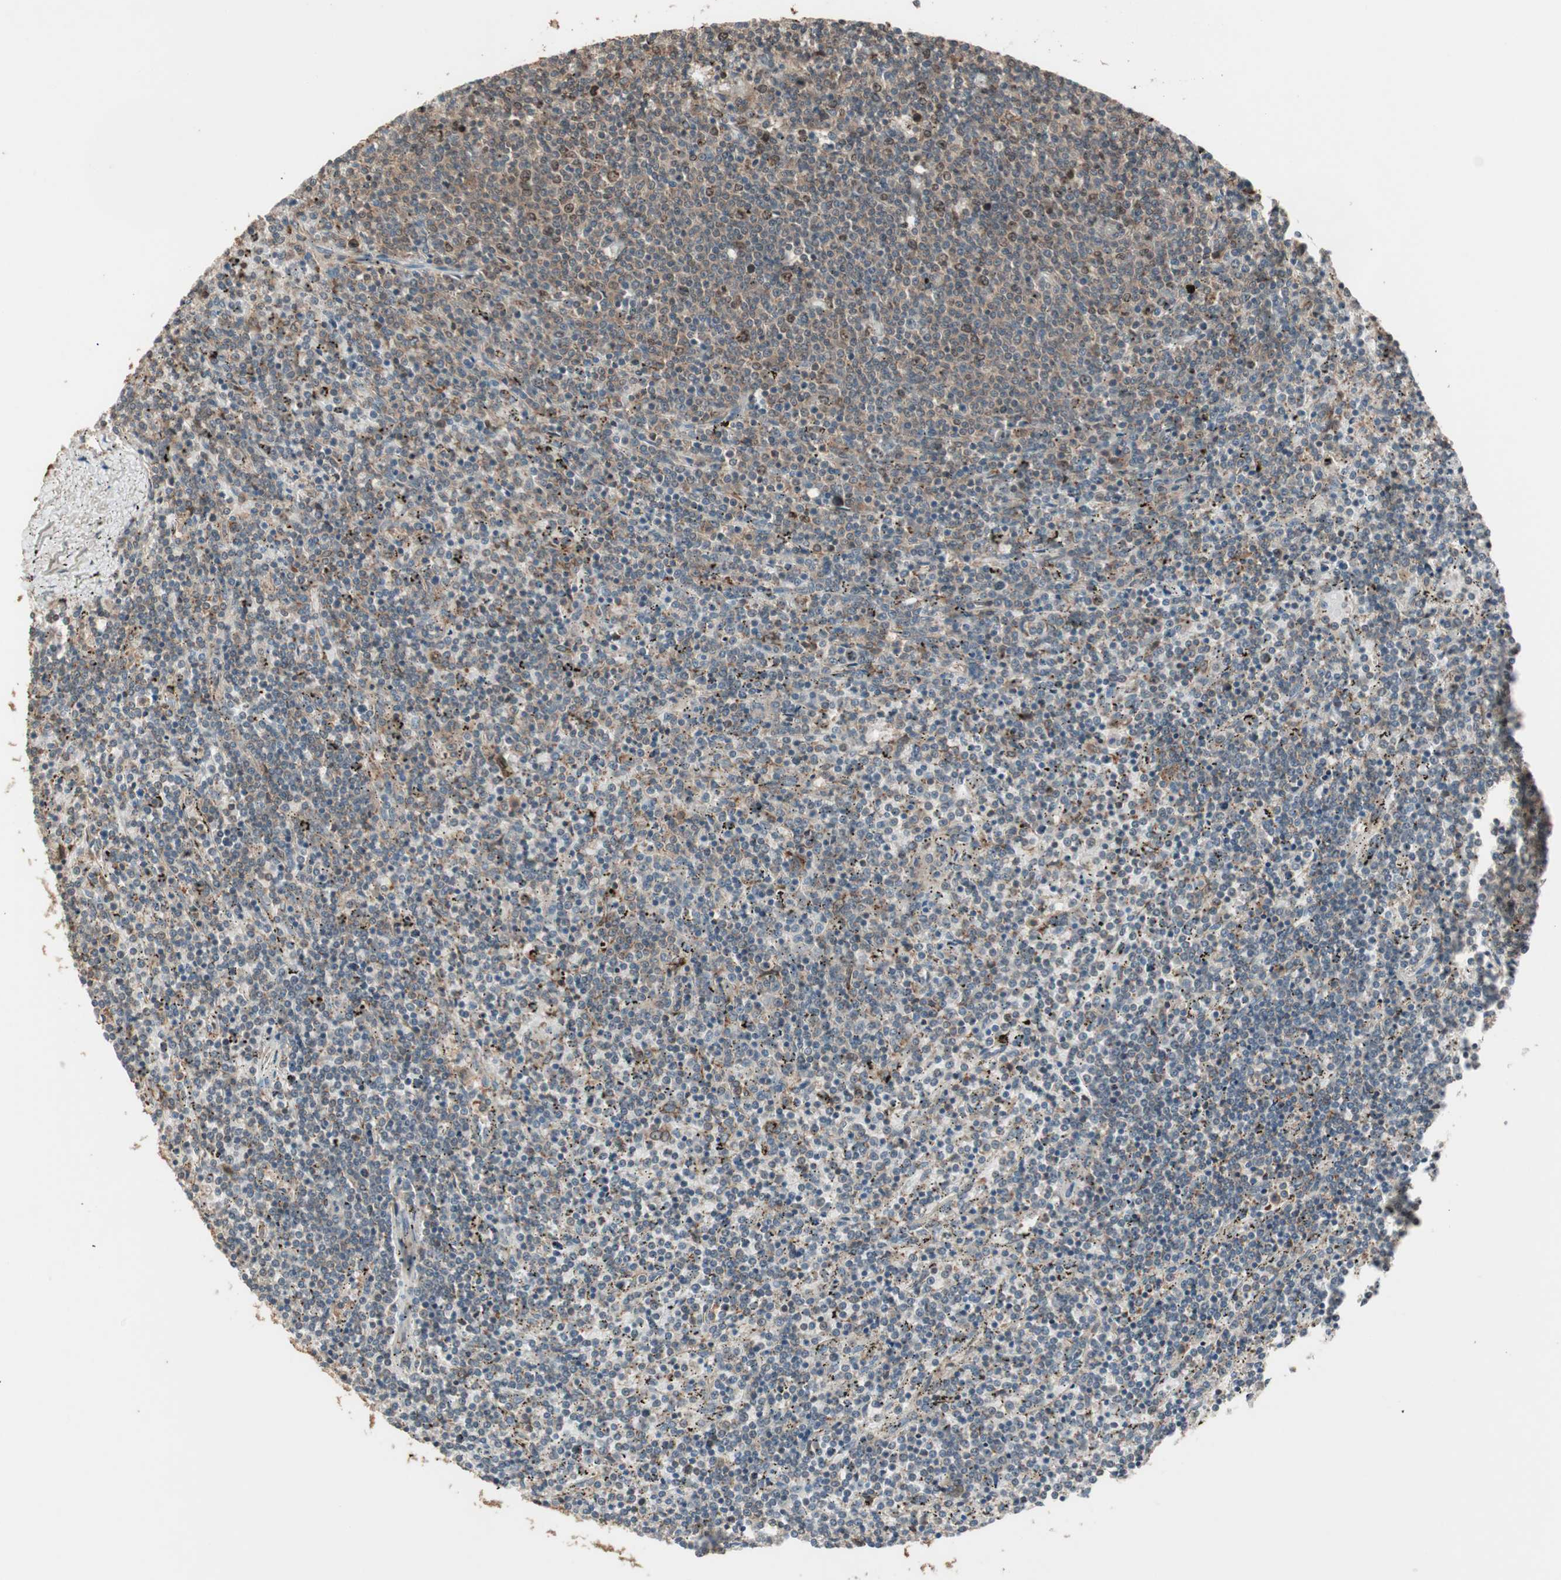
{"staining": {"intensity": "moderate", "quantity": "25%-75%", "location": "cytoplasmic/membranous"}, "tissue": "lymphoma", "cell_type": "Tumor cells", "image_type": "cancer", "snomed": [{"axis": "morphology", "description": "Malignant lymphoma, non-Hodgkin's type, Low grade"}, {"axis": "topography", "description": "Spleen"}], "caption": "This is a micrograph of immunohistochemistry staining of malignant lymphoma, non-Hodgkin's type (low-grade), which shows moderate staining in the cytoplasmic/membranous of tumor cells.", "gene": "ATP6AP2", "patient": {"sex": "female", "age": 50}}